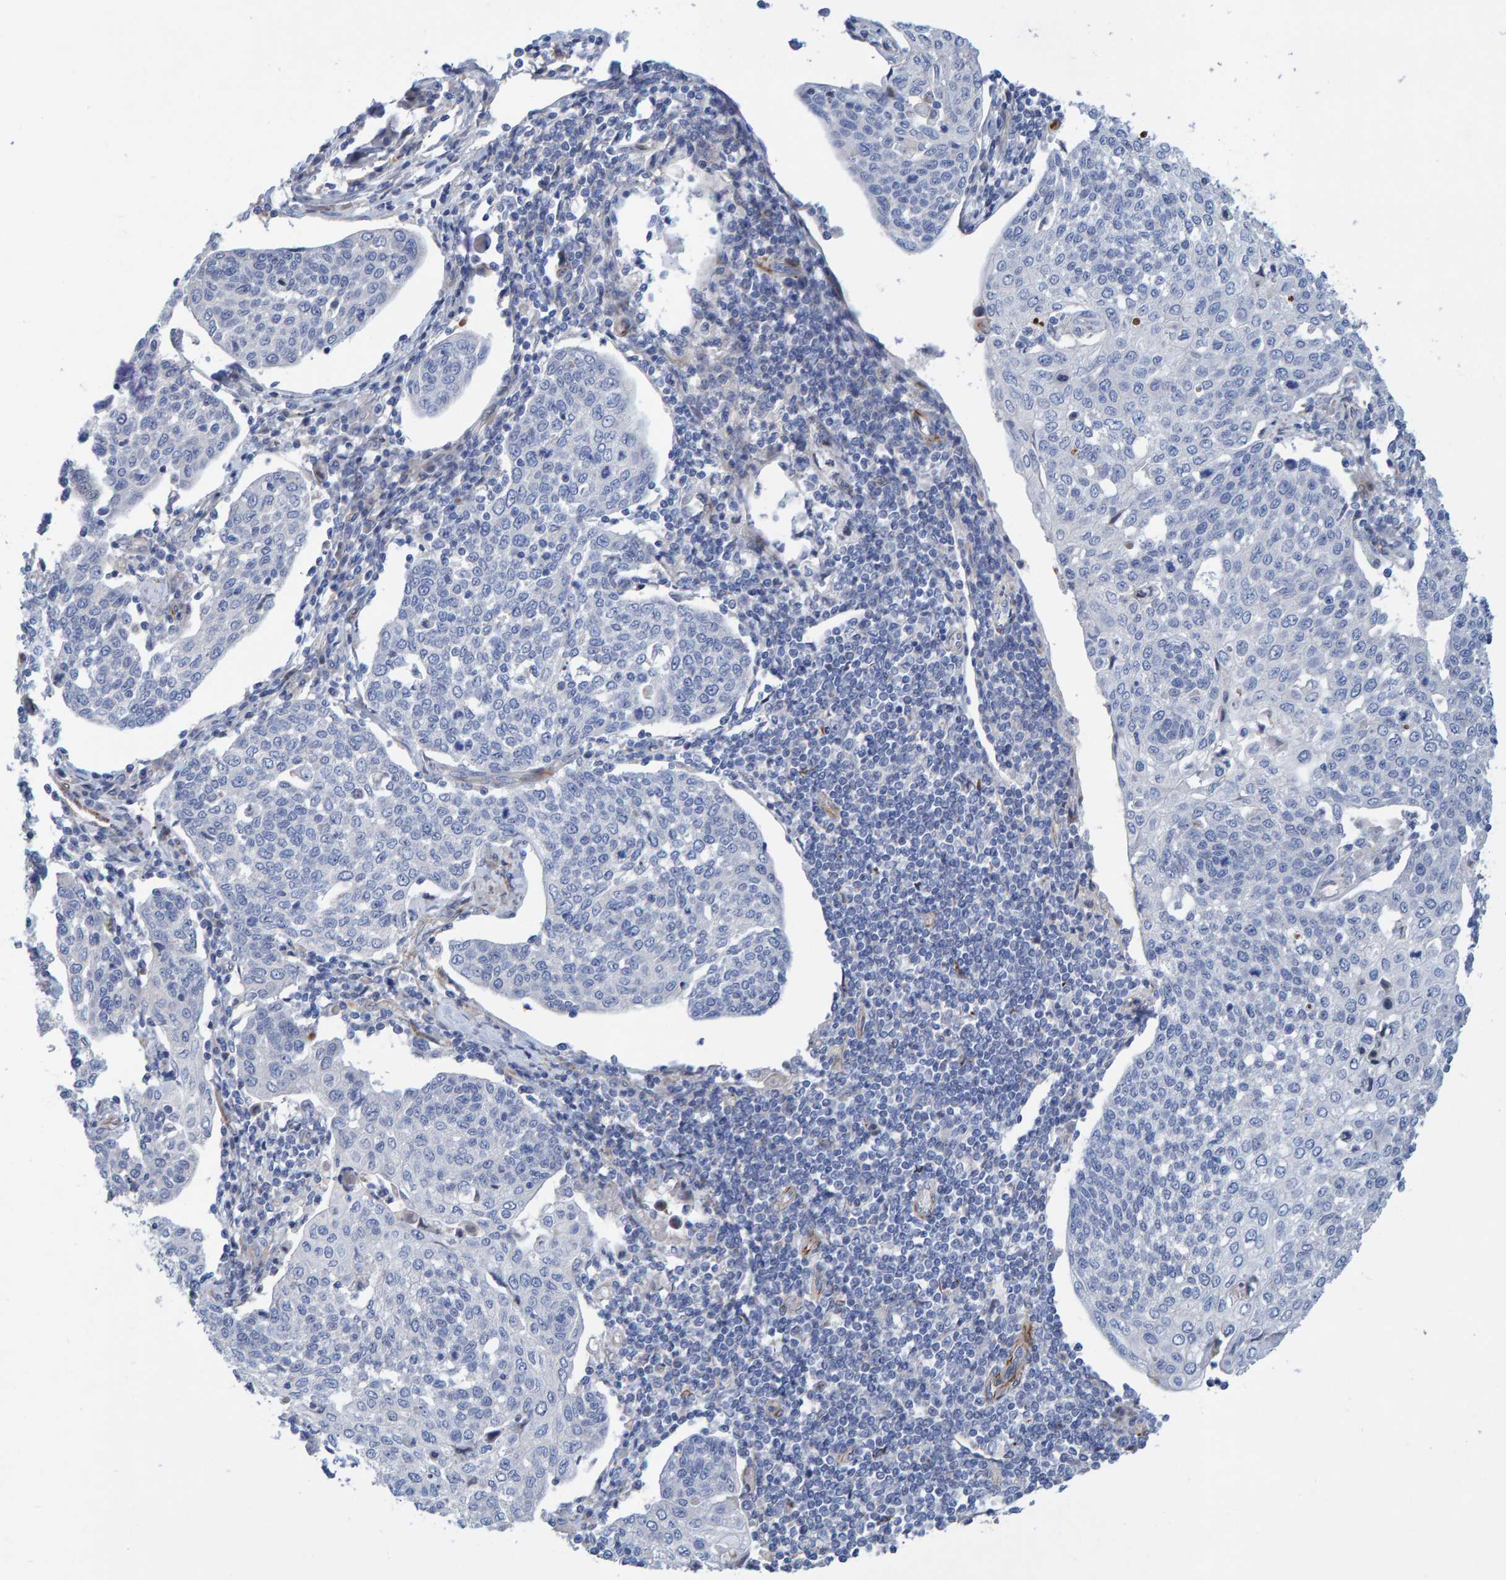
{"staining": {"intensity": "negative", "quantity": "none", "location": "none"}, "tissue": "cervical cancer", "cell_type": "Tumor cells", "image_type": "cancer", "snomed": [{"axis": "morphology", "description": "Squamous cell carcinoma, NOS"}, {"axis": "topography", "description": "Cervix"}], "caption": "DAB (3,3'-diaminobenzidine) immunohistochemical staining of human cervical squamous cell carcinoma demonstrates no significant positivity in tumor cells.", "gene": "POLG2", "patient": {"sex": "female", "age": 34}}